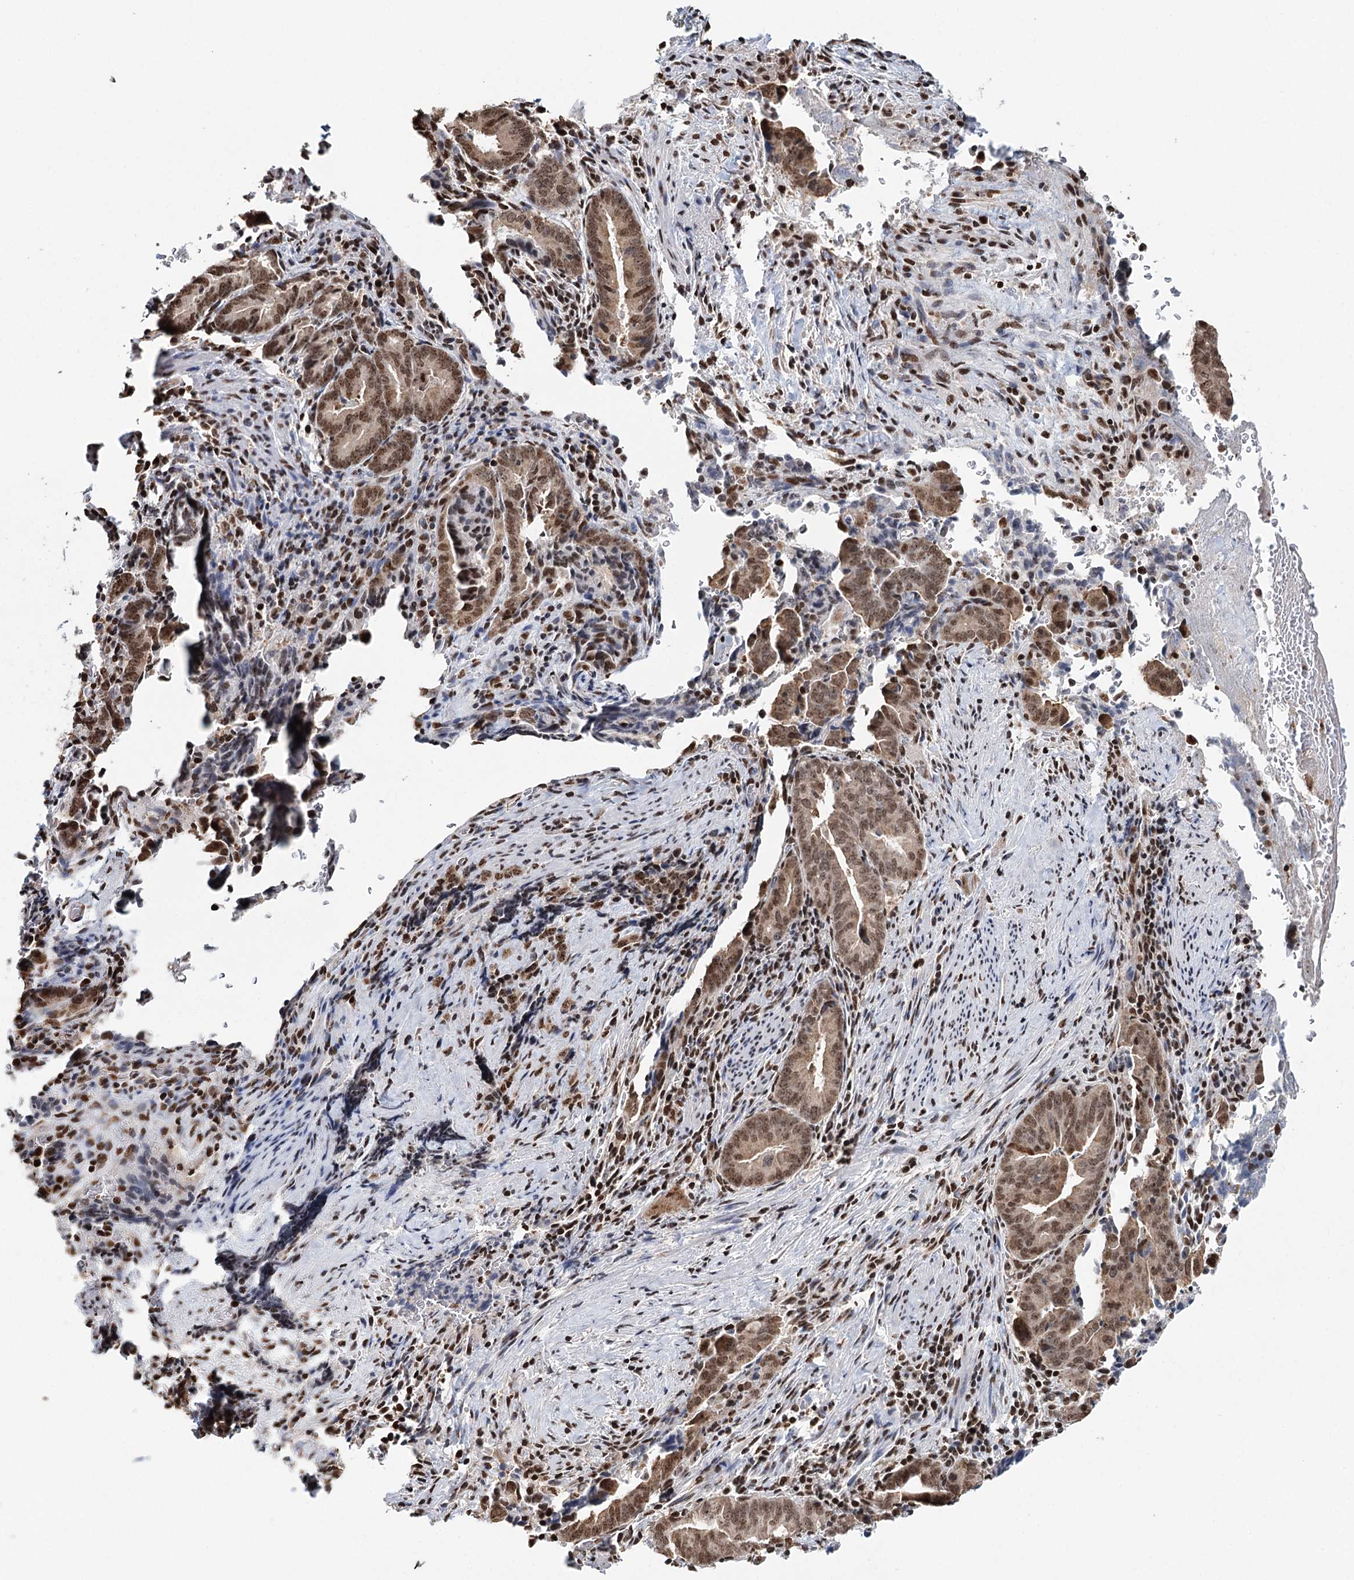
{"staining": {"intensity": "moderate", "quantity": ">75%", "location": "nuclear"}, "tissue": "pancreatic cancer", "cell_type": "Tumor cells", "image_type": "cancer", "snomed": [{"axis": "morphology", "description": "Adenocarcinoma, NOS"}, {"axis": "topography", "description": "Pancreas"}], "caption": "A high-resolution micrograph shows immunohistochemistry (IHC) staining of adenocarcinoma (pancreatic), which demonstrates moderate nuclear positivity in about >75% of tumor cells.", "gene": "RPS27A", "patient": {"sex": "female", "age": 63}}